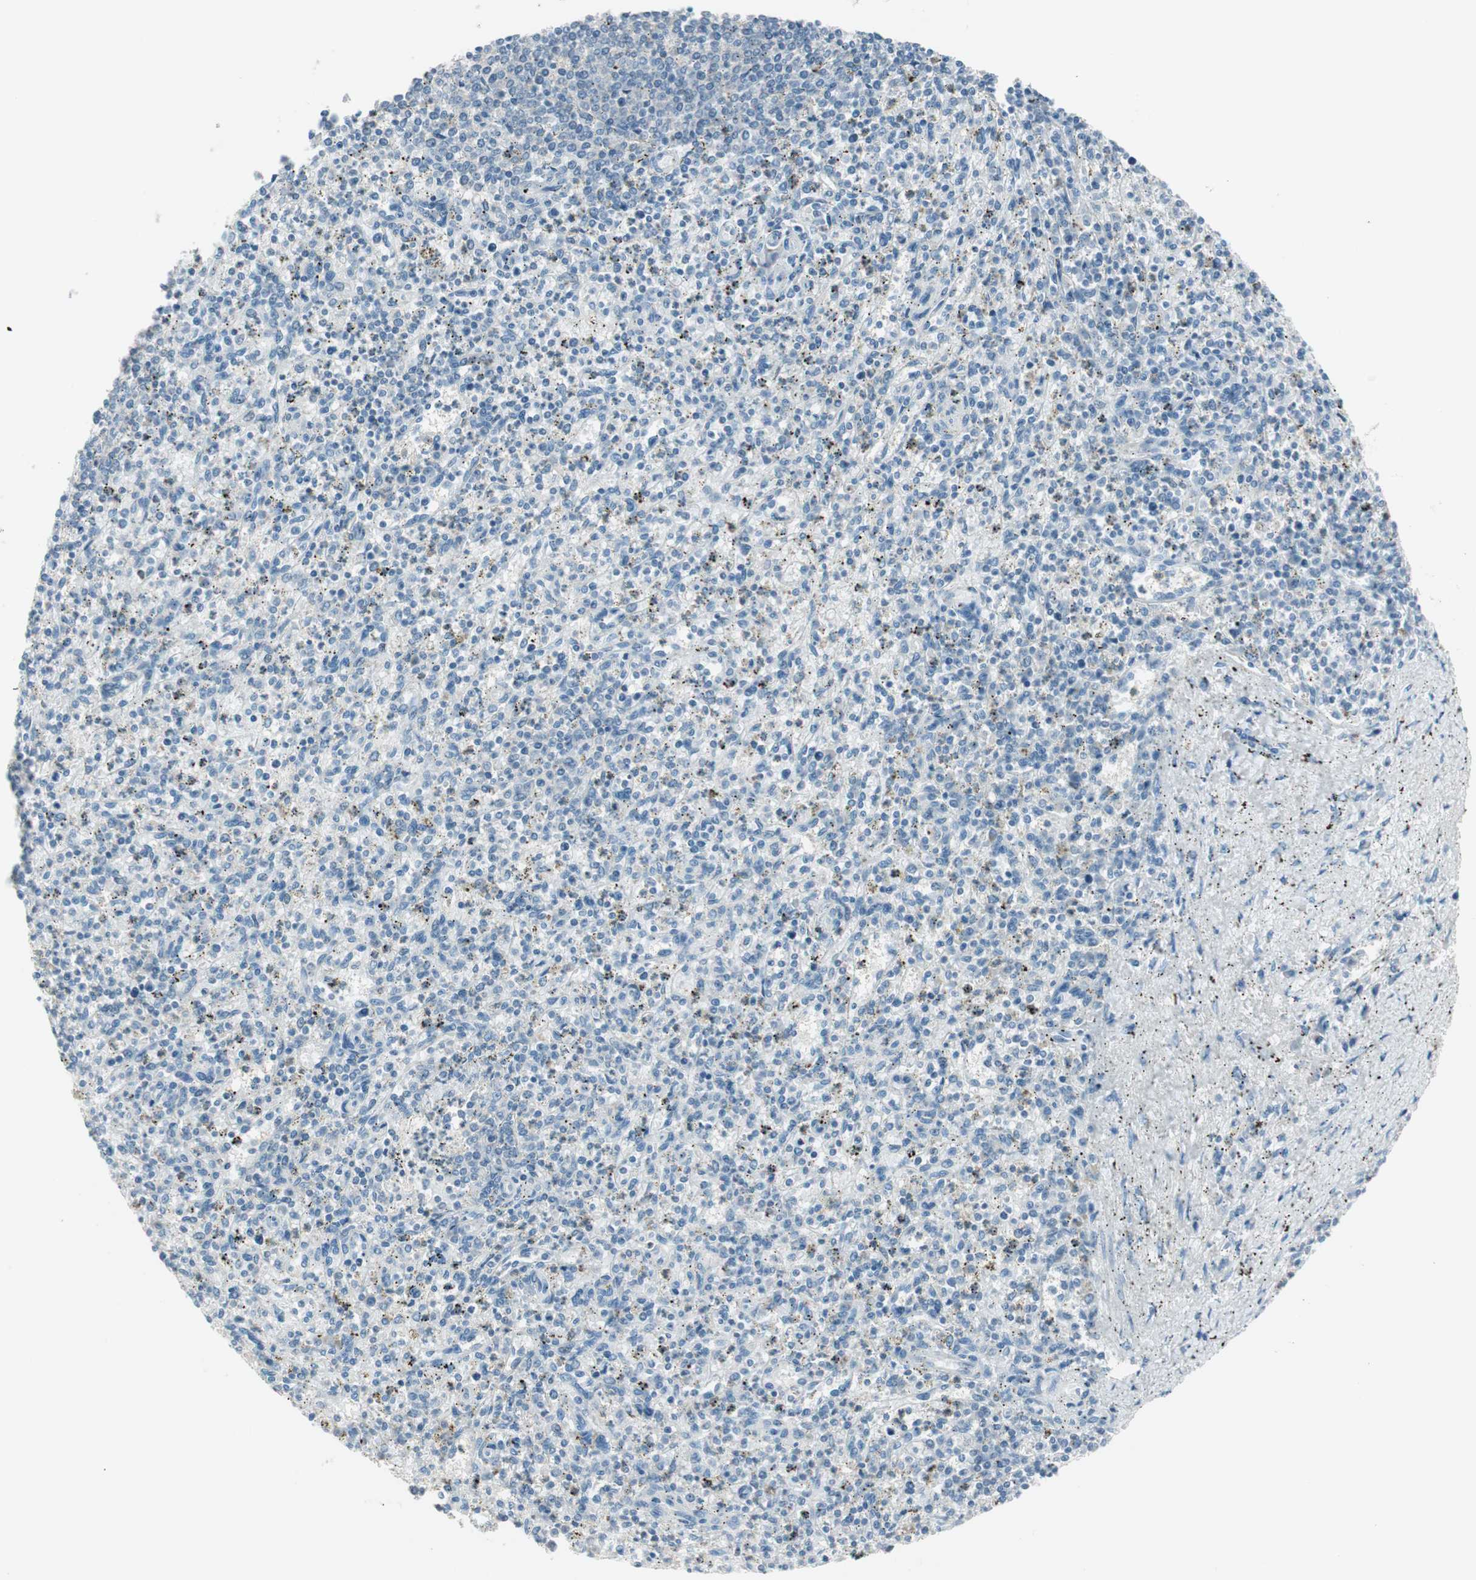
{"staining": {"intensity": "negative", "quantity": "none", "location": "none"}, "tissue": "spleen", "cell_type": "Cells in red pulp", "image_type": "normal", "snomed": [{"axis": "morphology", "description": "Normal tissue, NOS"}, {"axis": "topography", "description": "Spleen"}], "caption": "A high-resolution histopathology image shows immunohistochemistry (IHC) staining of unremarkable spleen, which demonstrates no significant staining in cells in red pulp. (Stains: DAB immunohistochemistry (IHC) with hematoxylin counter stain, Microscopy: brightfield microscopy at high magnification).", "gene": "ITLN2", "patient": {"sex": "male", "age": 72}}